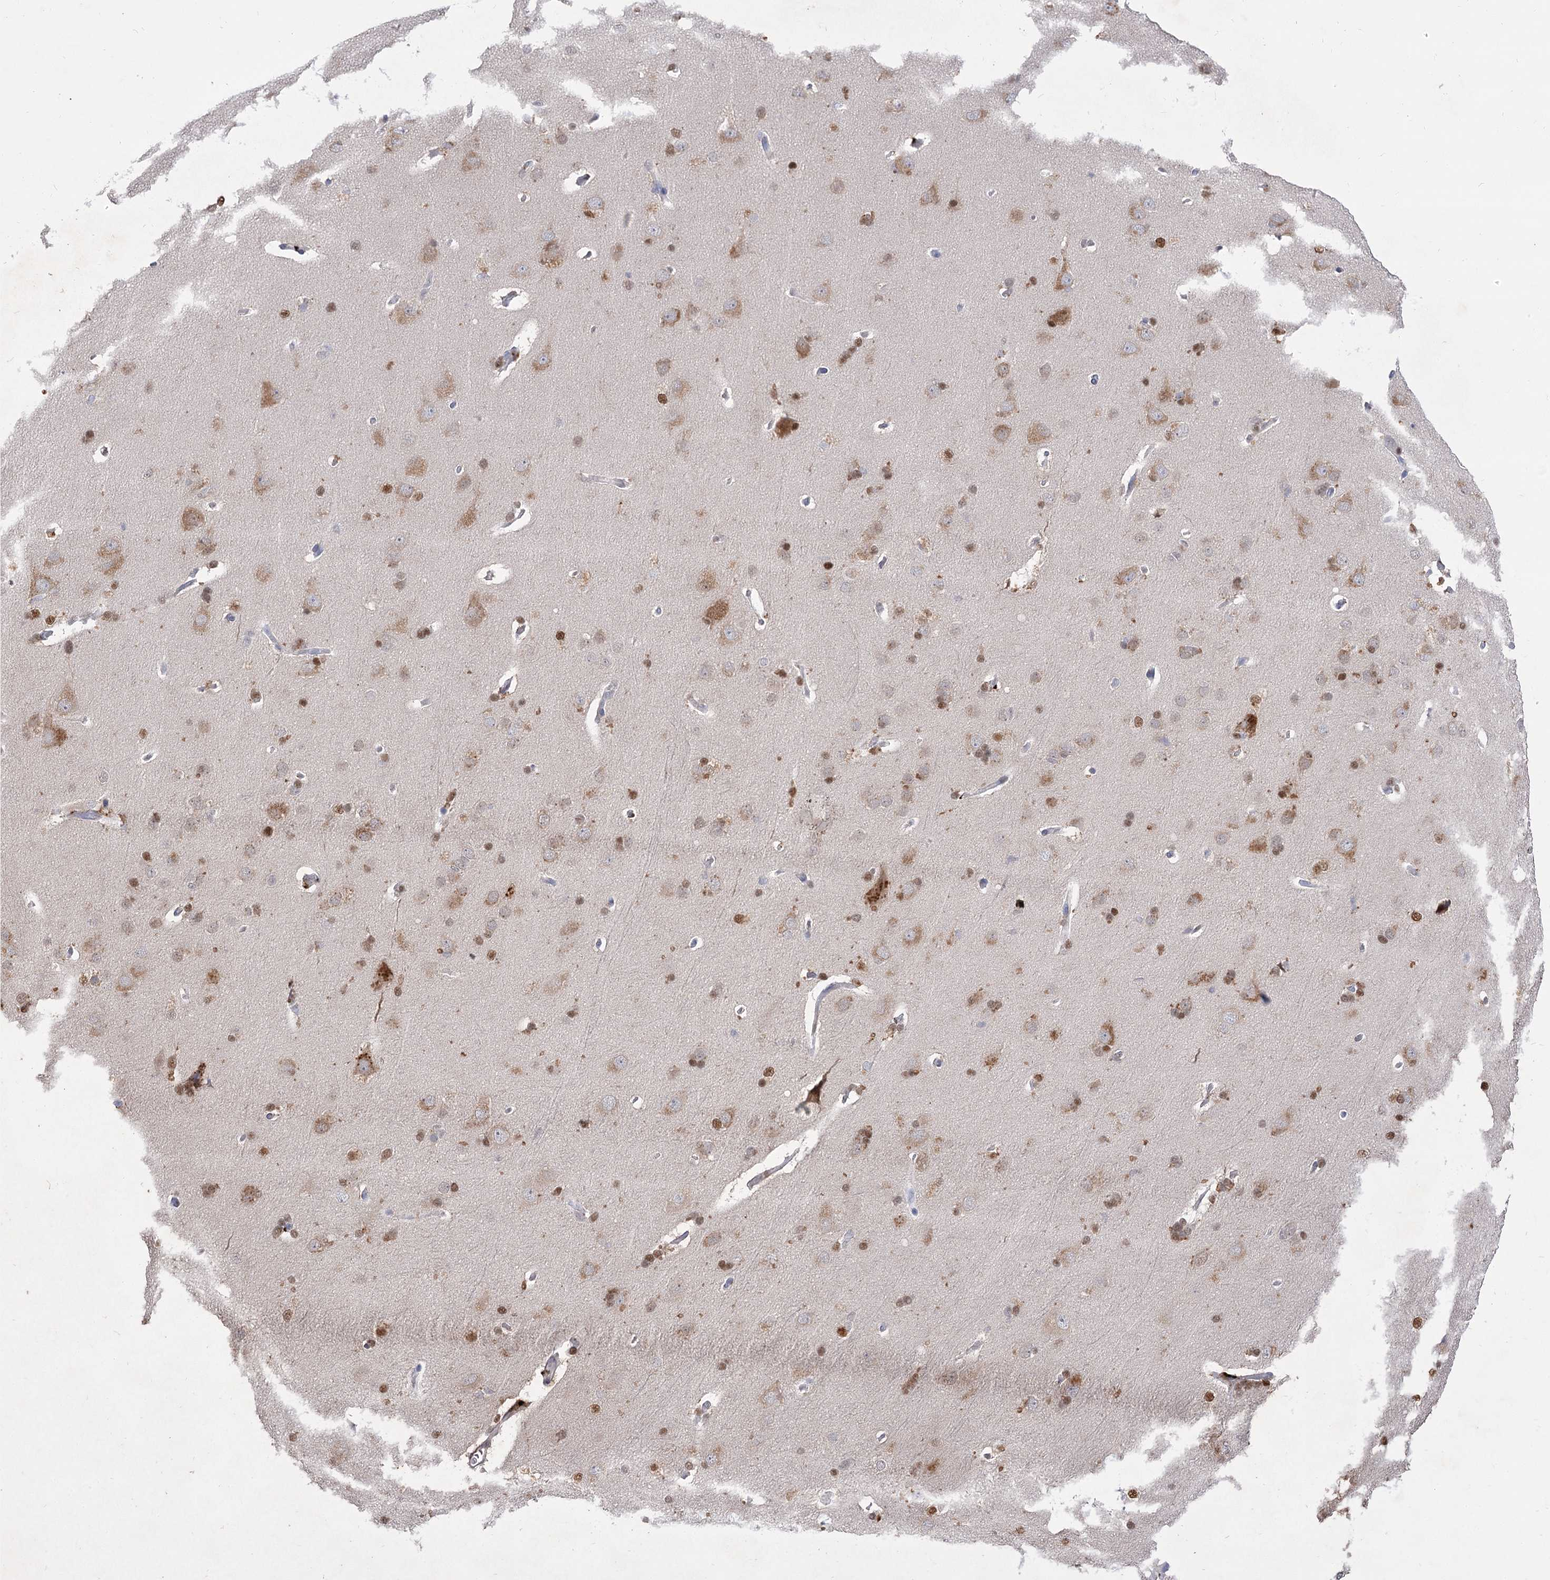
{"staining": {"intensity": "negative", "quantity": "none", "location": "none"}, "tissue": "cerebral cortex", "cell_type": "Endothelial cells", "image_type": "normal", "snomed": [{"axis": "morphology", "description": "Normal tissue, NOS"}, {"axis": "topography", "description": "Cerebral cortex"}], "caption": "Protein analysis of normal cerebral cortex demonstrates no significant expression in endothelial cells. (Brightfield microscopy of DAB (3,3'-diaminobenzidine) IHC at high magnification).", "gene": "SIAE", "patient": {"sex": "male", "age": 62}}